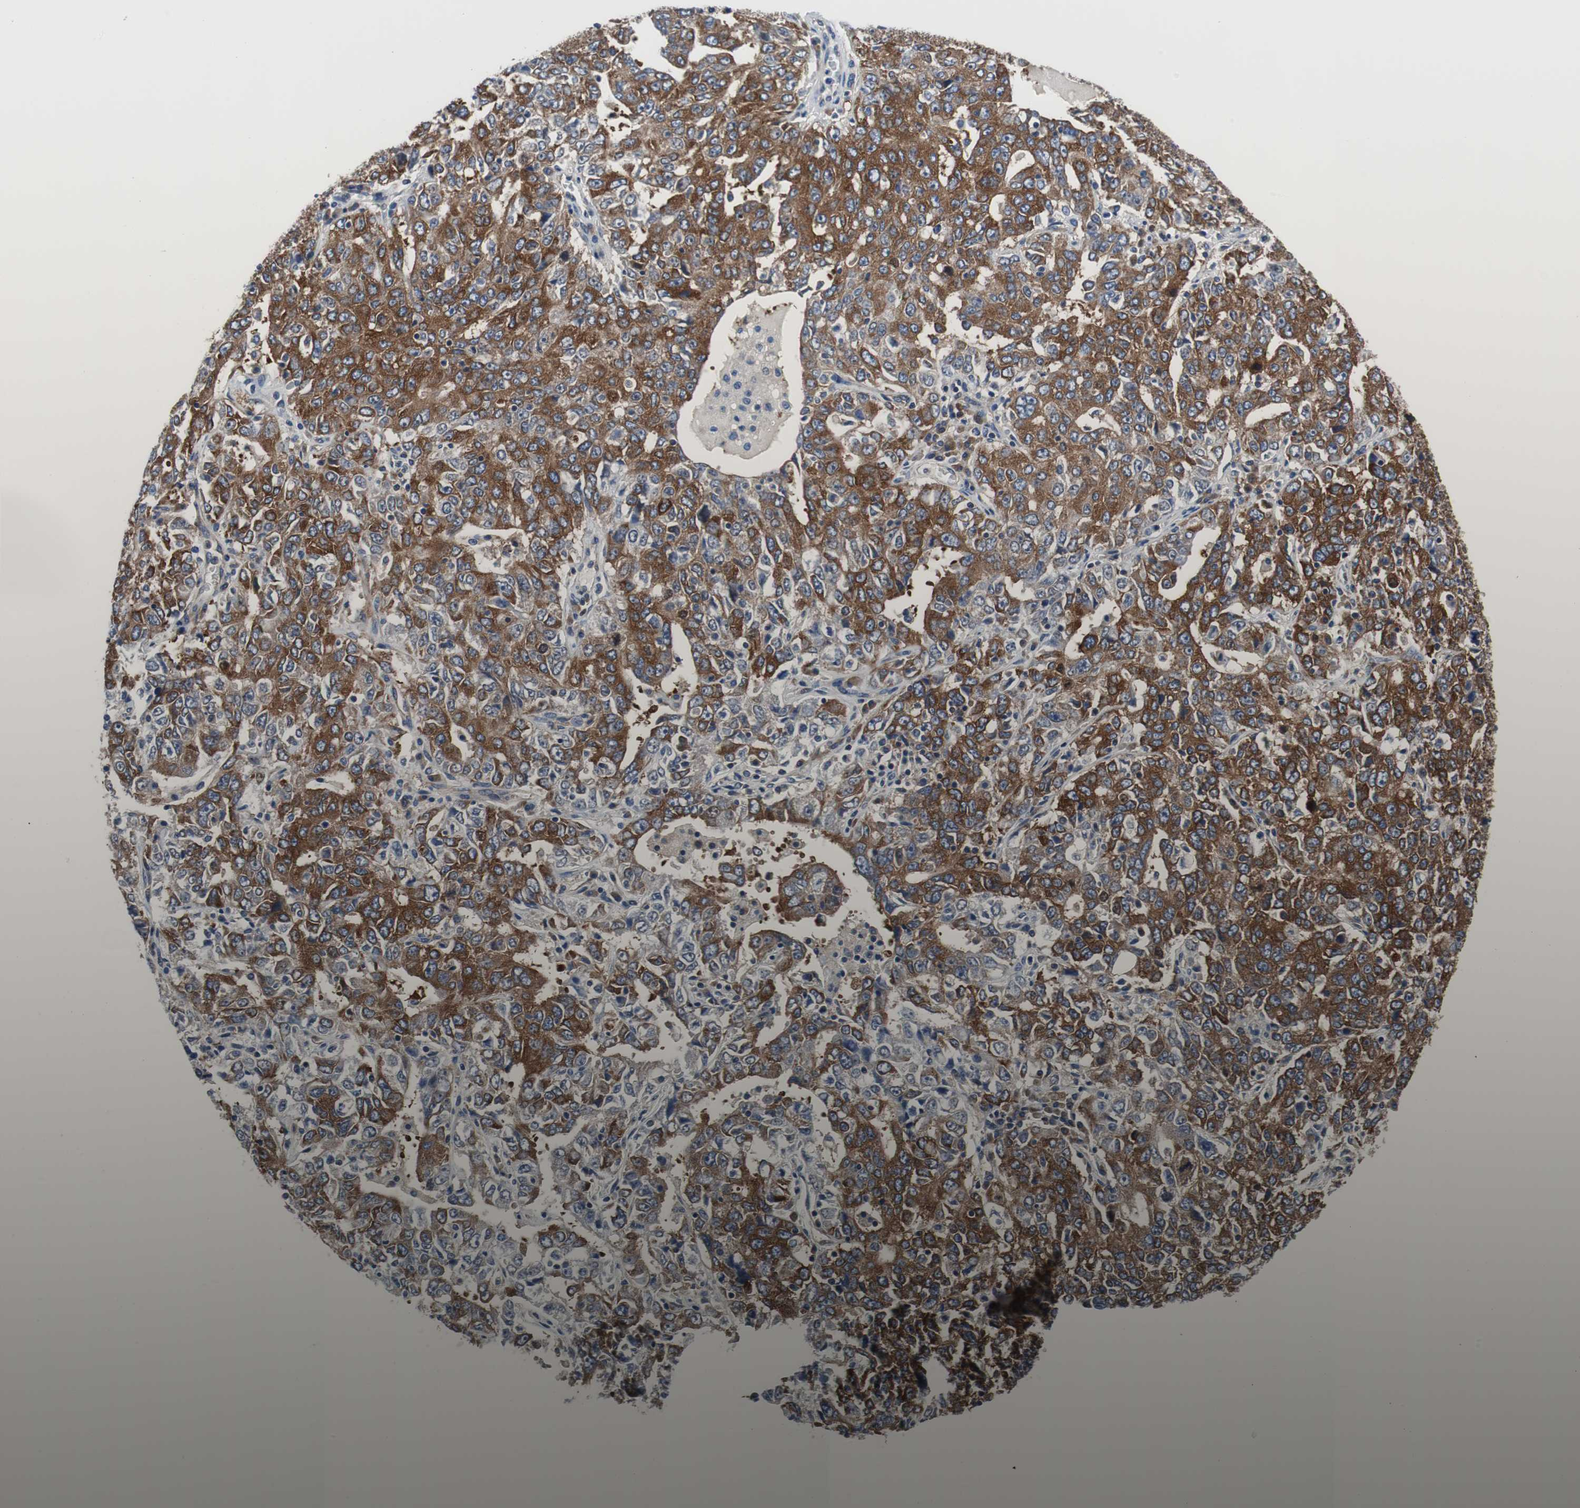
{"staining": {"intensity": "strong", "quantity": ">75%", "location": "cytoplasmic/membranous"}, "tissue": "ovarian cancer", "cell_type": "Tumor cells", "image_type": "cancer", "snomed": [{"axis": "morphology", "description": "Carcinoma, endometroid"}, {"axis": "topography", "description": "Ovary"}], "caption": "A micrograph of endometroid carcinoma (ovarian) stained for a protein reveals strong cytoplasmic/membranous brown staining in tumor cells.", "gene": "BRAF", "patient": {"sex": "female", "age": 62}}